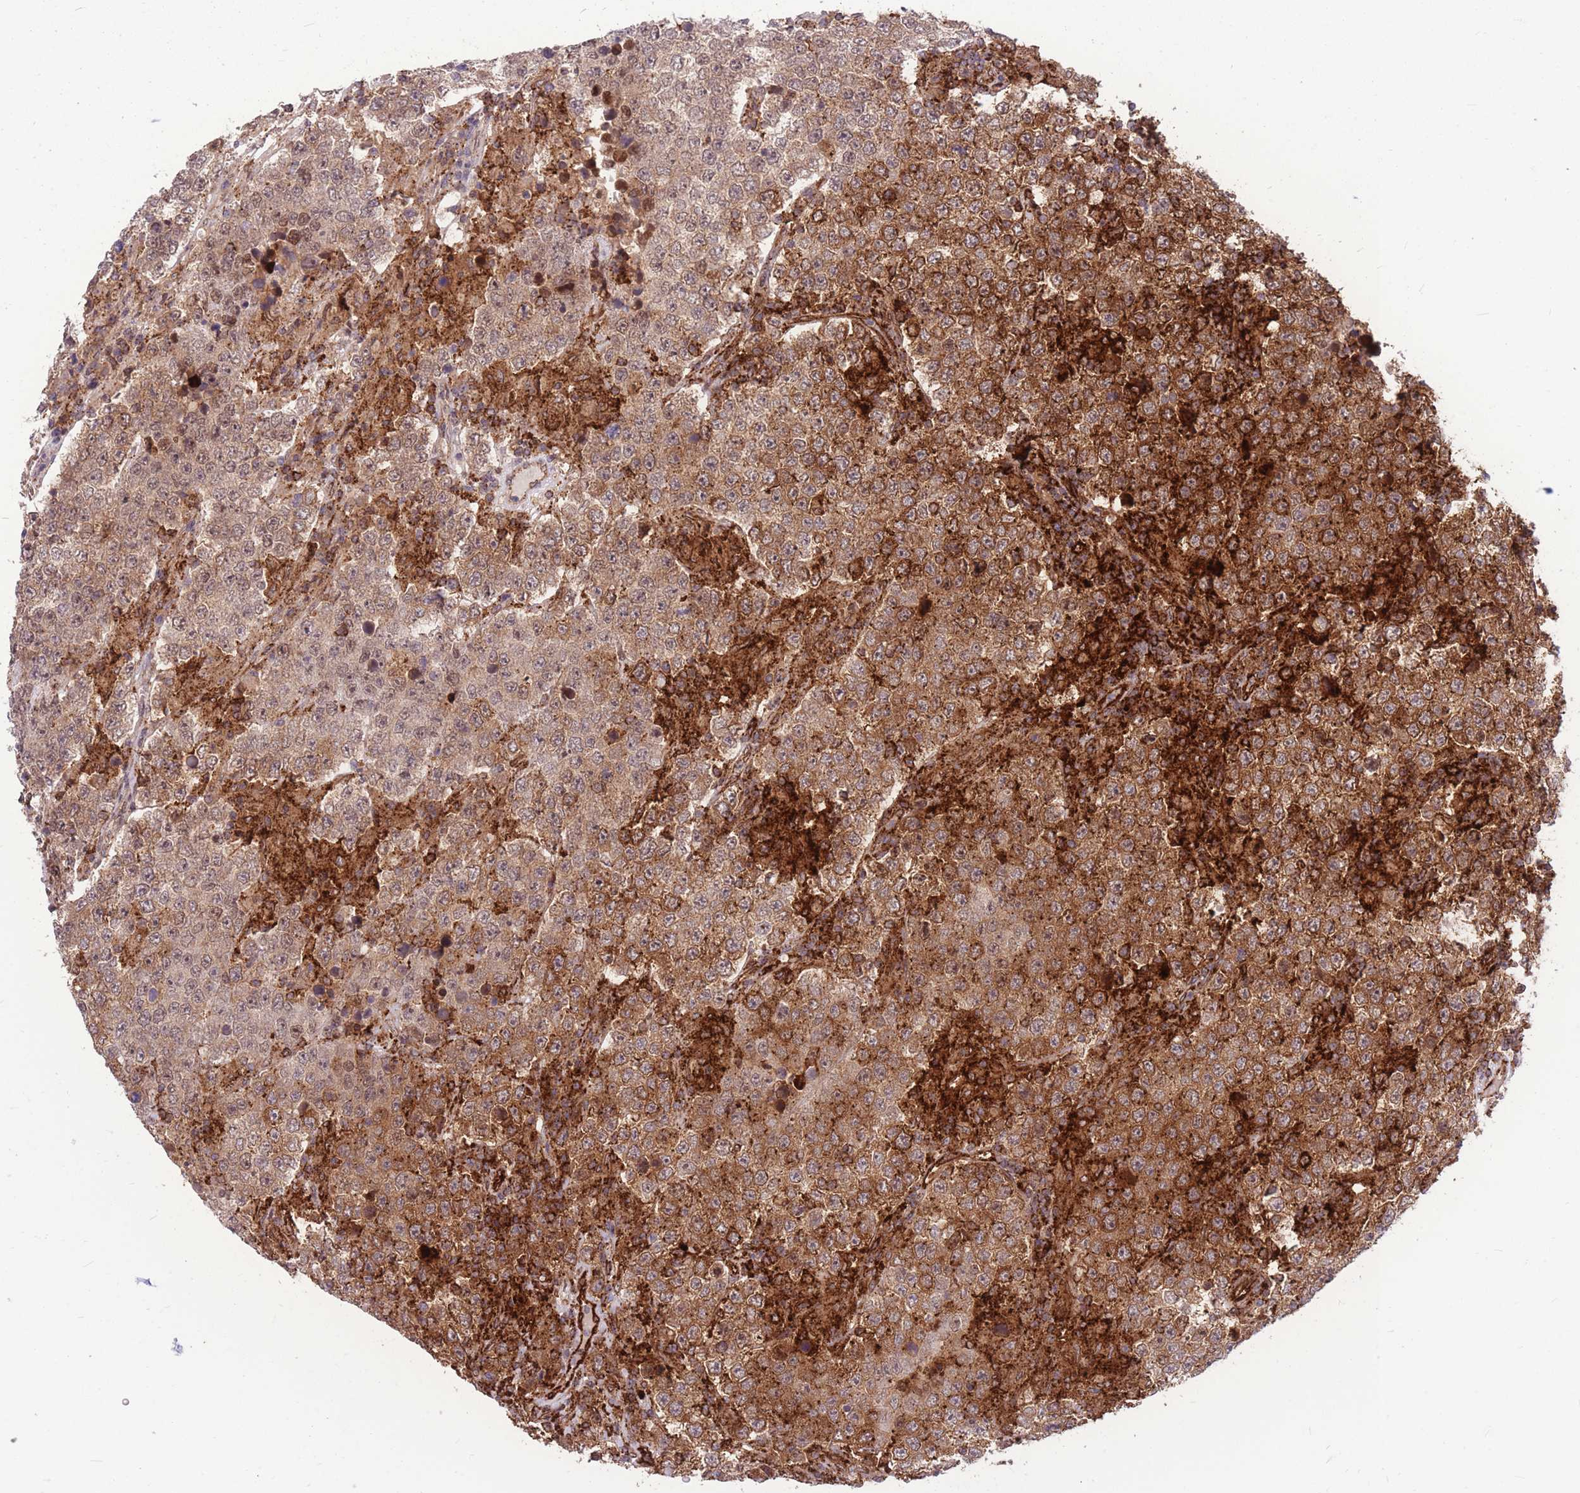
{"staining": {"intensity": "moderate", "quantity": "25%-75%", "location": "cytoplasmic/membranous"}, "tissue": "testis cancer", "cell_type": "Tumor cells", "image_type": "cancer", "snomed": [{"axis": "morphology", "description": "Normal tissue, NOS"}, {"axis": "morphology", "description": "Urothelial carcinoma, High grade"}, {"axis": "morphology", "description": "Seminoma, NOS"}, {"axis": "morphology", "description": "Carcinoma, Embryonal, NOS"}, {"axis": "topography", "description": "Urinary bladder"}, {"axis": "topography", "description": "Testis"}], "caption": "A brown stain shows moderate cytoplasmic/membranous expression of a protein in testis embryonal carcinoma tumor cells.", "gene": "TCF20", "patient": {"sex": "male", "age": 41}}